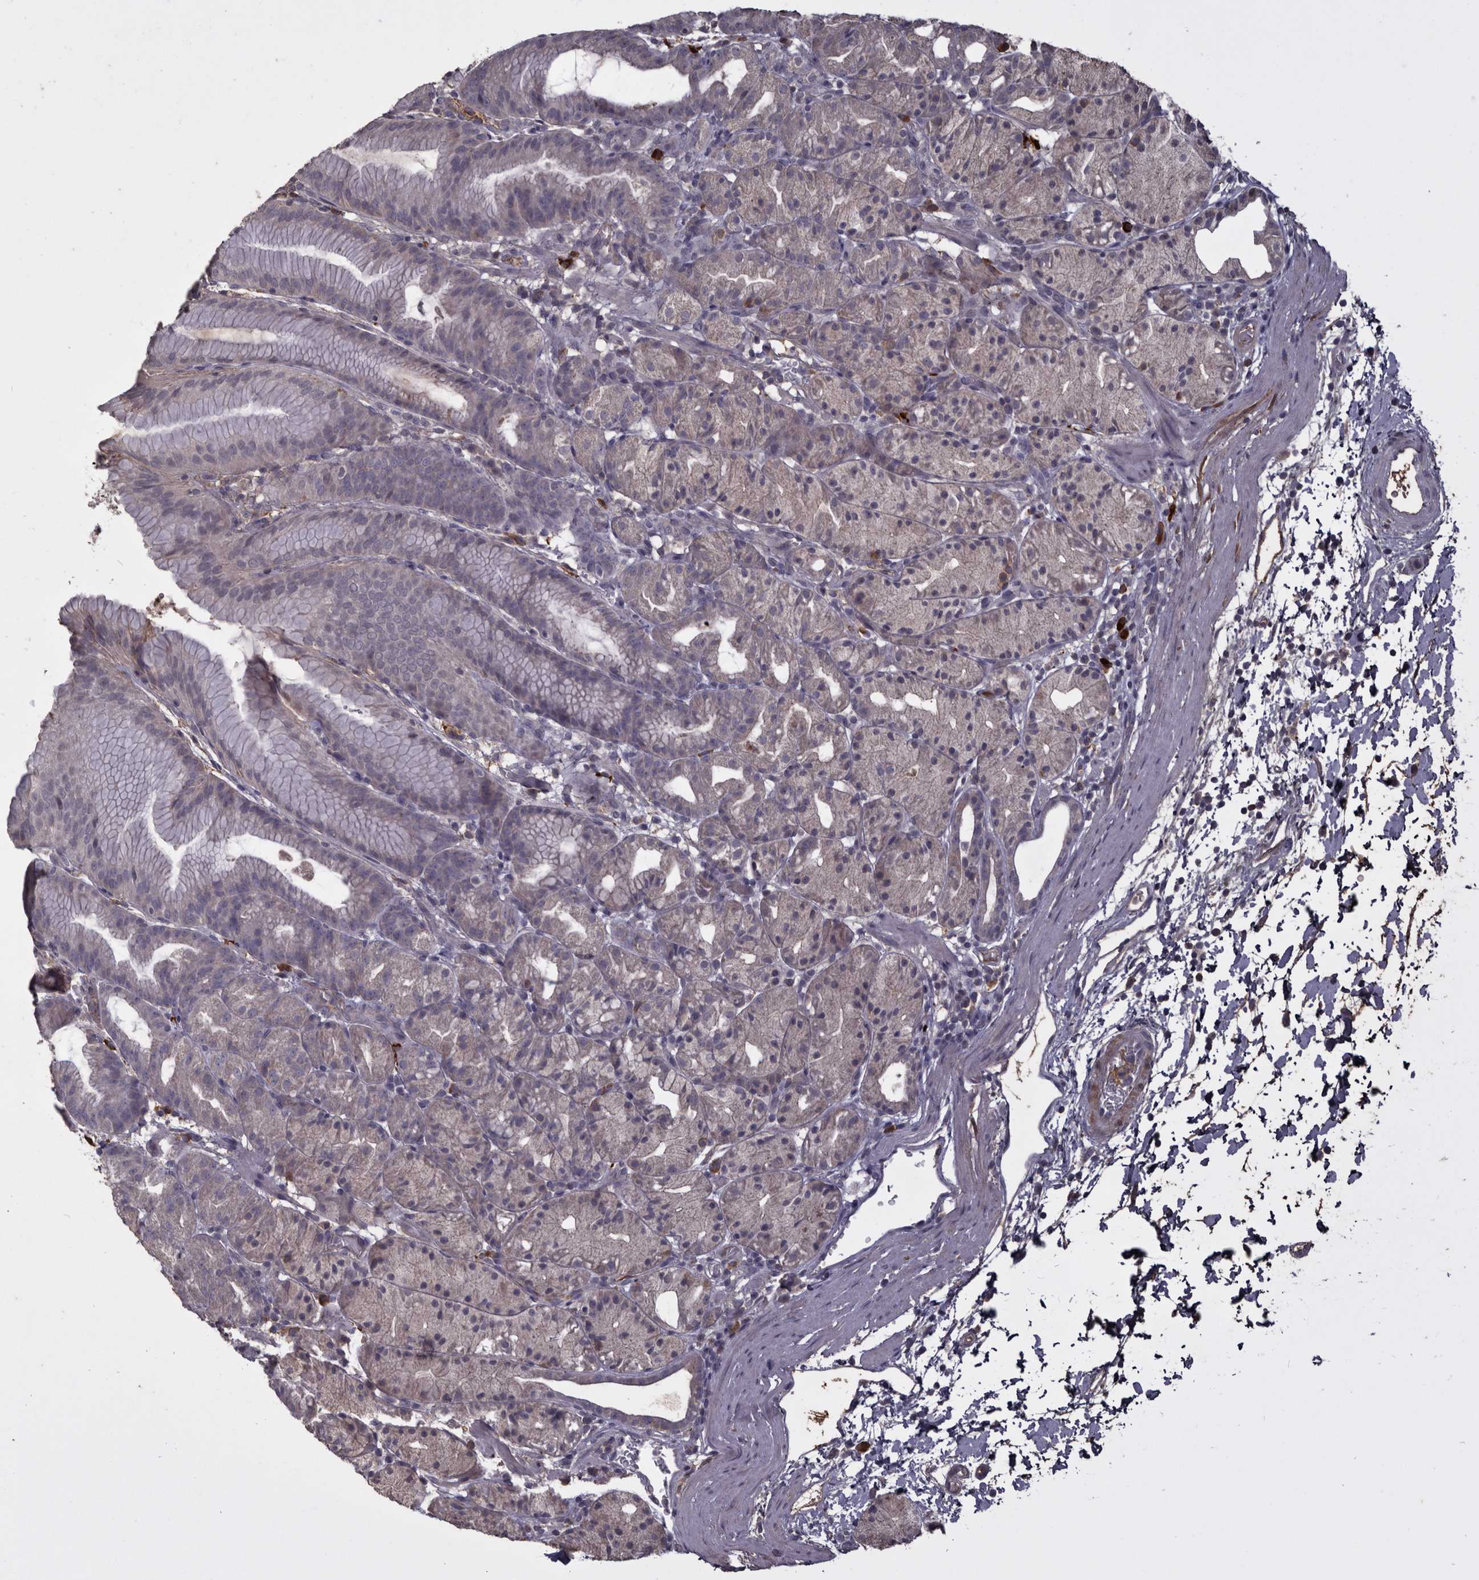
{"staining": {"intensity": "negative", "quantity": "none", "location": "none"}, "tissue": "stomach", "cell_type": "Glandular cells", "image_type": "normal", "snomed": [{"axis": "morphology", "description": "Normal tissue, NOS"}, {"axis": "topography", "description": "Stomach, upper"}], "caption": "Human stomach stained for a protein using immunohistochemistry demonstrates no staining in glandular cells.", "gene": "HCAR2", "patient": {"sex": "male", "age": 48}}